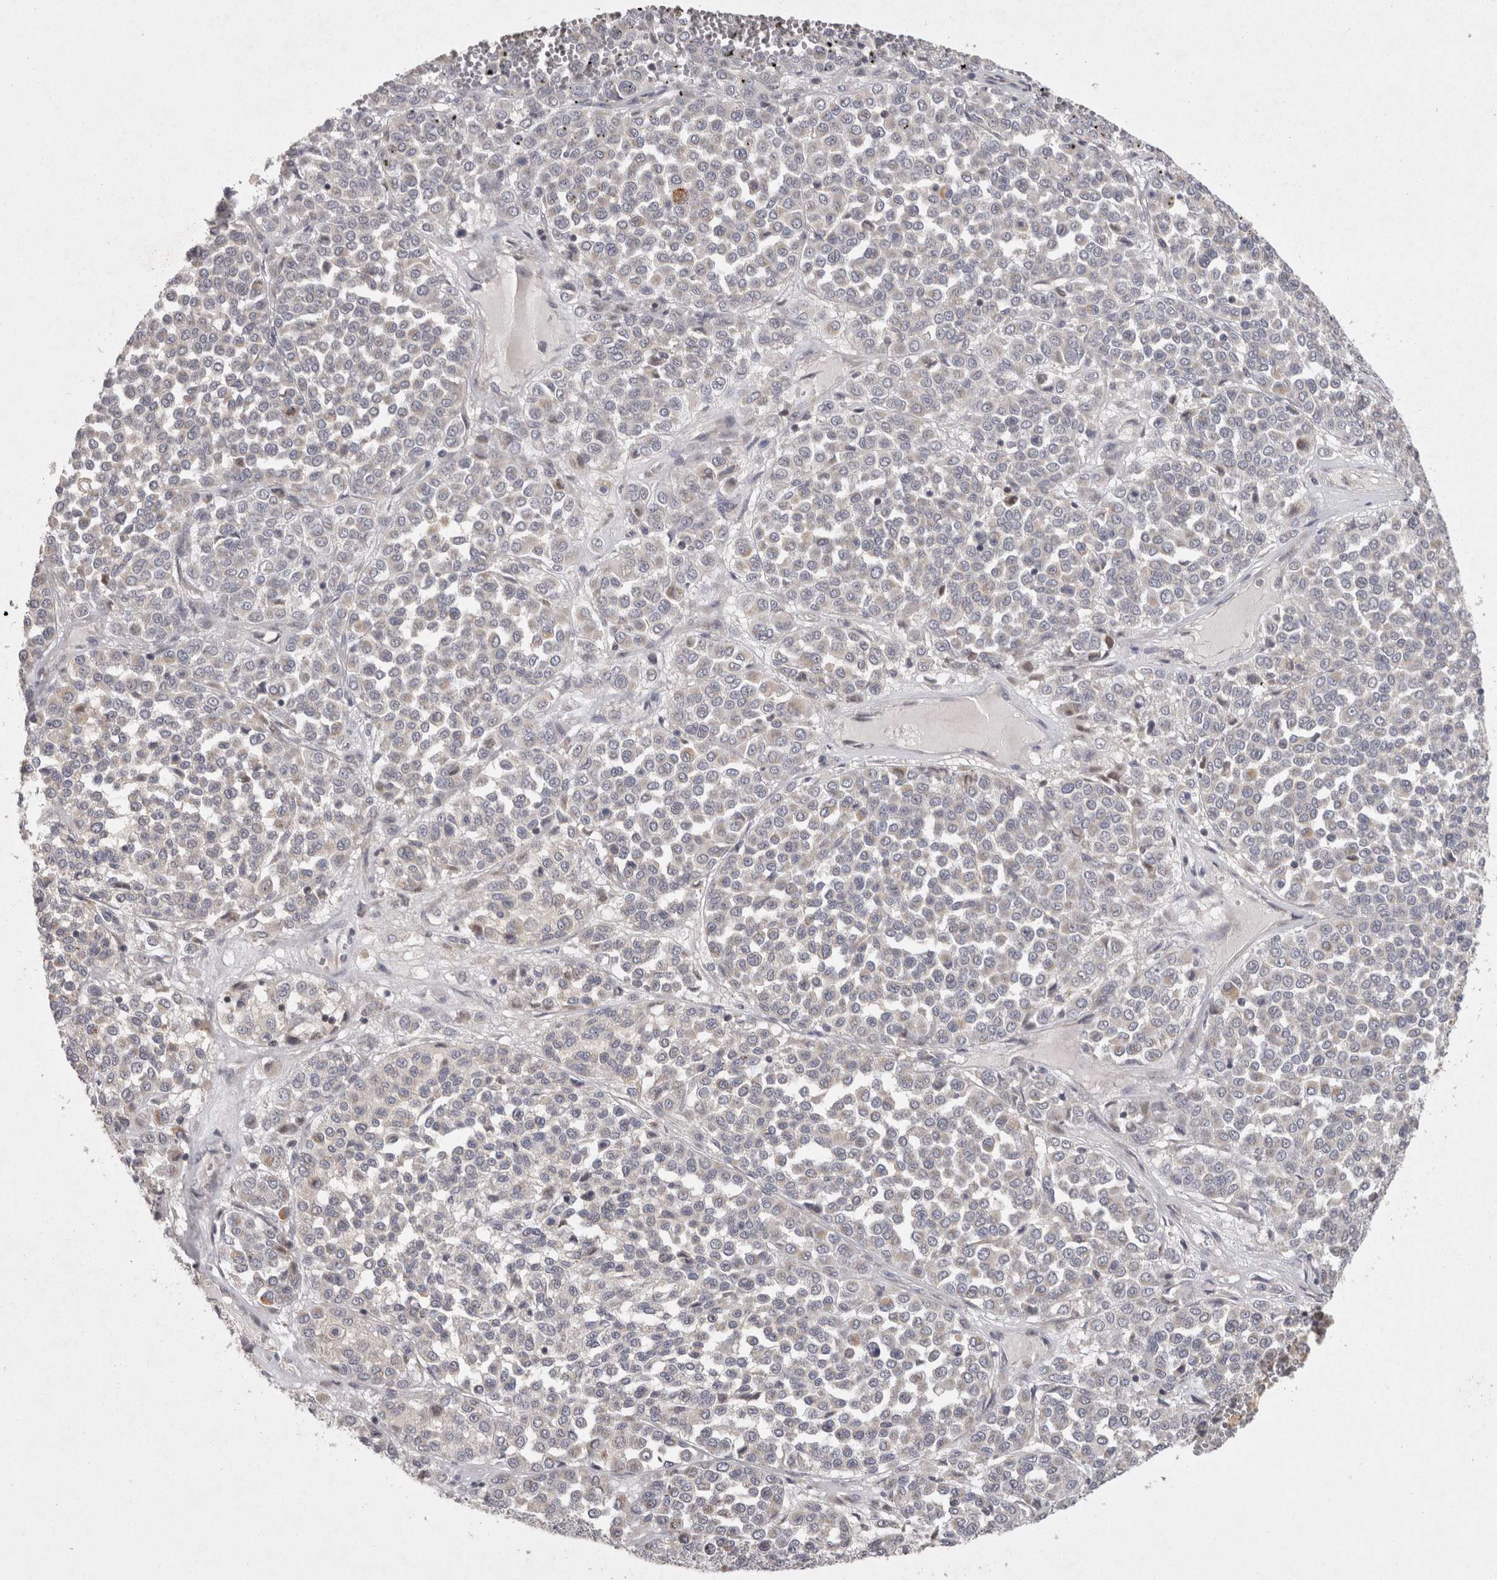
{"staining": {"intensity": "negative", "quantity": "none", "location": "none"}, "tissue": "melanoma", "cell_type": "Tumor cells", "image_type": "cancer", "snomed": [{"axis": "morphology", "description": "Malignant melanoma, Metastatic site"}, {"axis": "topography", "description": "Pancreas"}], "caption": "DAB (3,3'-diaminobenzidine) immunohistochemical staining of human melanoma displays no significant expression in tumor cells.", "gene": "ACAT2", "patient": {"sex": "female", "age": 30}}